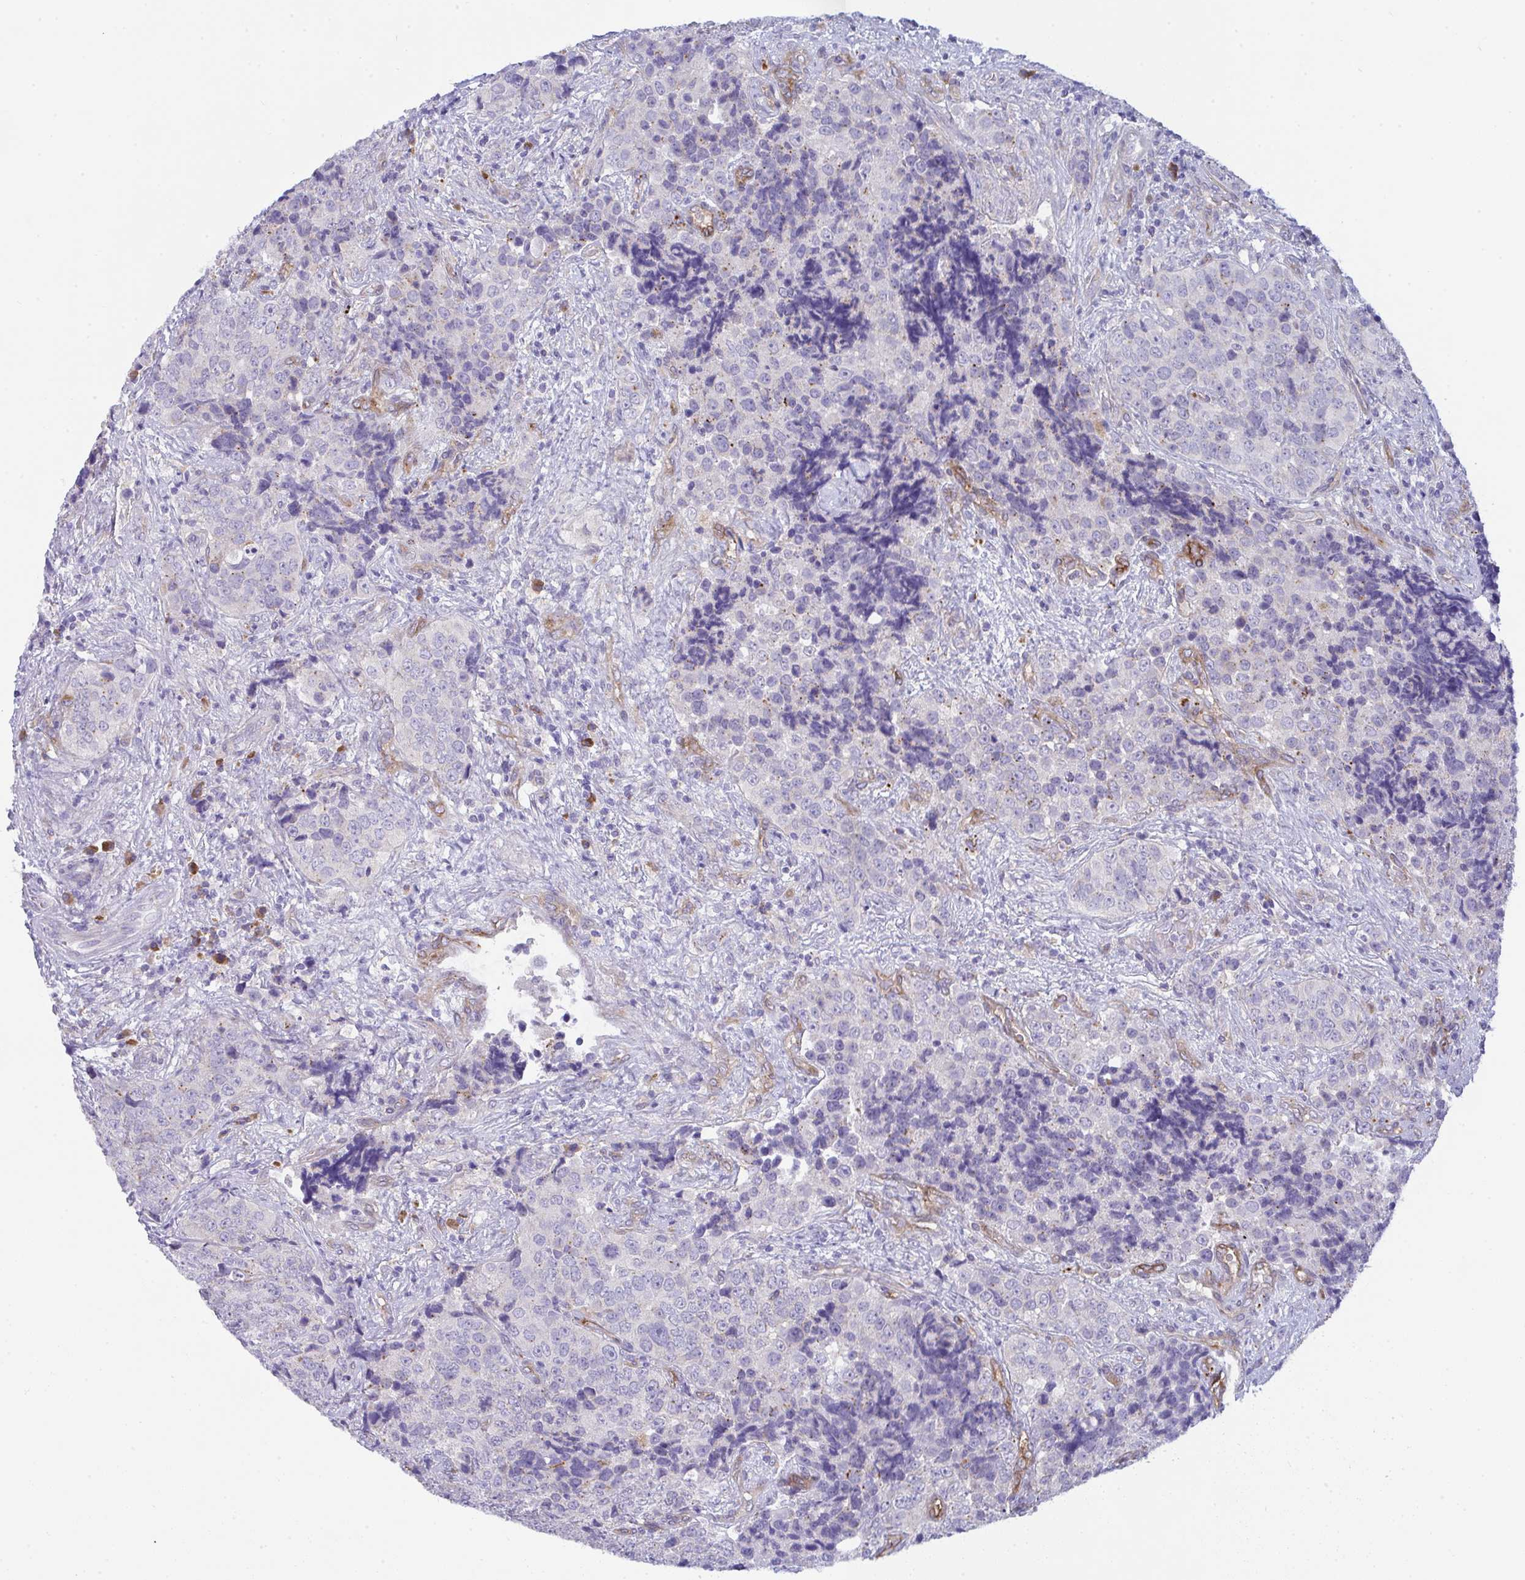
{"staining": {"intensity": "negative", "quantity": "none", "location": "none"}, "tissue": "urothelial cancer", "cell_type": "Tumor cells", "image_type": "cancer", "snomed": [{"axis": "morphology", "description": "Urothelial carcinoma, NOS"}, {"axis": "topography", "description": "Urinary bladder"}], "caption": "The IHC histopathology image has no significant expression in tumor cells of urothelial cancer tissue.", "gene": "GAB1", "patient": {"sex": "male", "age": 52}}